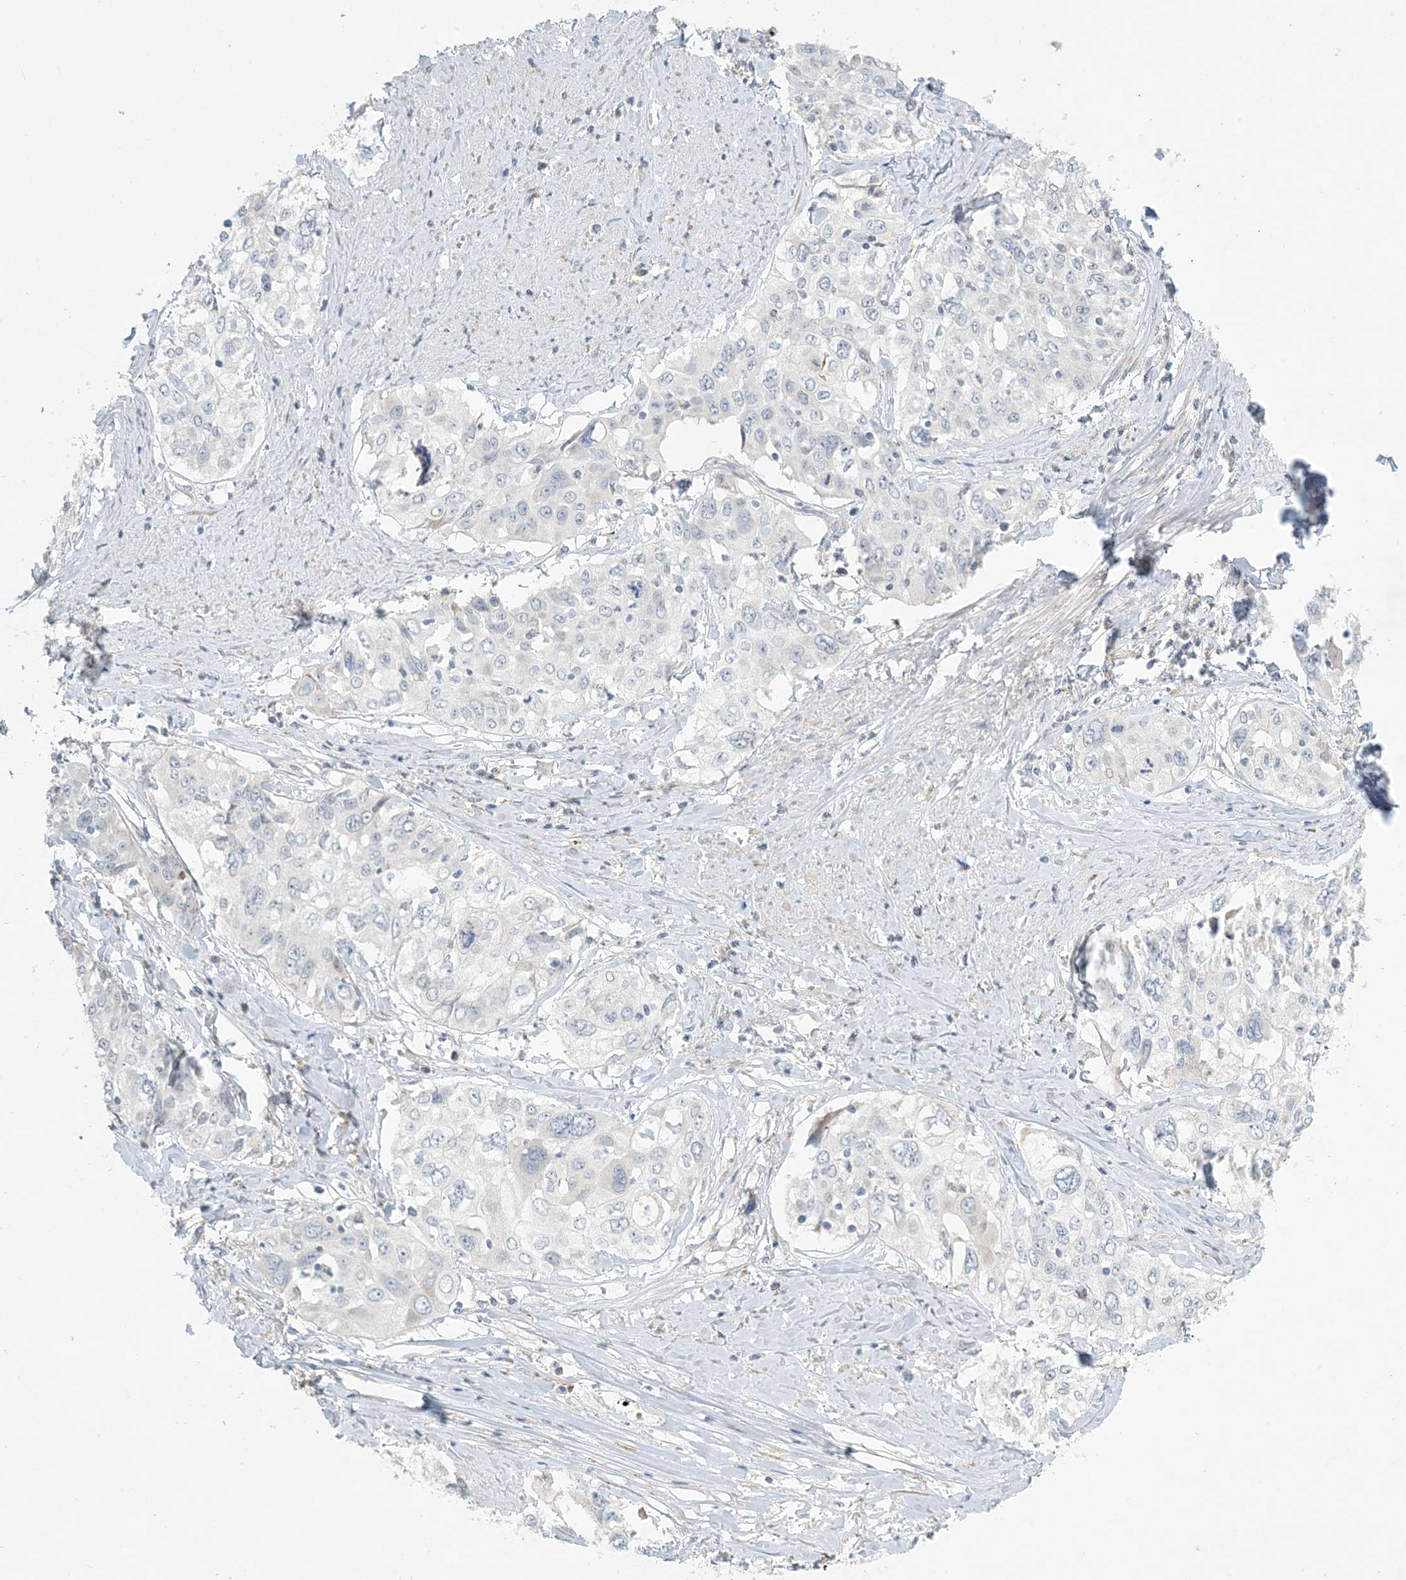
{"staining": {"intensity": "negative", "quantity": "none", "location": "none"}, "tissue": "cervical cancer", "cell_type": "Tumor cells", "image_type": "cancer", "snomed": [{"axis": "morphology", "description": "Squamous cell carcinoma, NOS"}, {"axis": "topography", "description": "Cervix"}], "caption": "This is an immunohistochemistry histopathology image of human cervical cancer. There is no positivity in tumor cells.", "gene": "ZNF385D", "patient": {"sex": "female", "age": 31}}